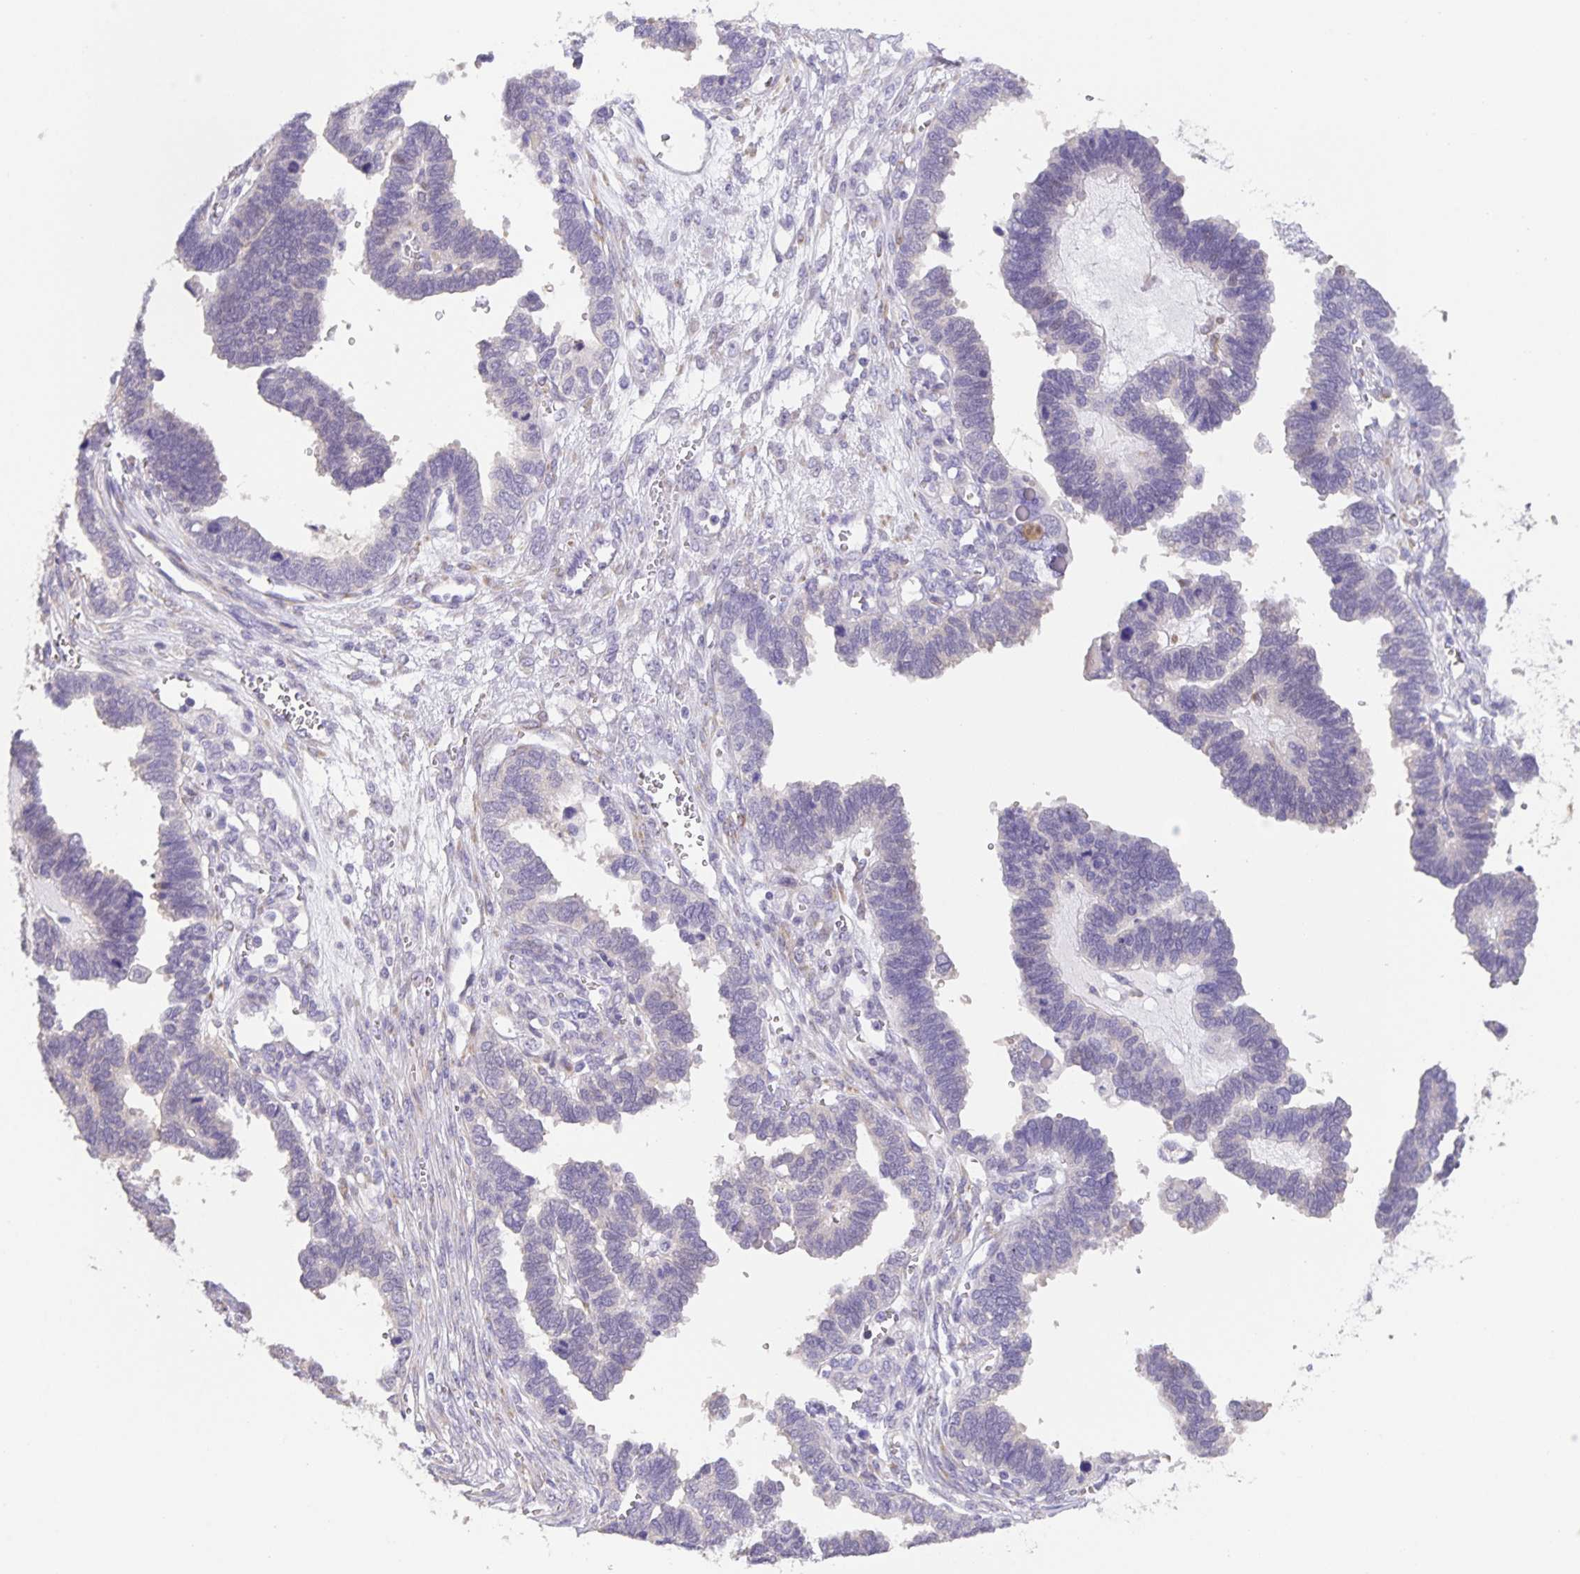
{"staining": {"intensity": "negative", "quantity": "none", "location": "none"}, "tissue": "ovarian cancer", "cell_type": "Tumor cells", "image_type": "cancer", "snomed": [{"axis": "morphology", "description": "Cystadenocarcinoma, serous, NOS"}, {"axis": "topography", "description": "Ovary"}], "caption": "An IHC image of serous cystadenocarcinoma (ovarian) is shown. There is no staining in tumor cells of serous cystadenocarcinoma (ovarian).", "gene": "PRR36", "patient": {"sex": "female", "age": 51}}